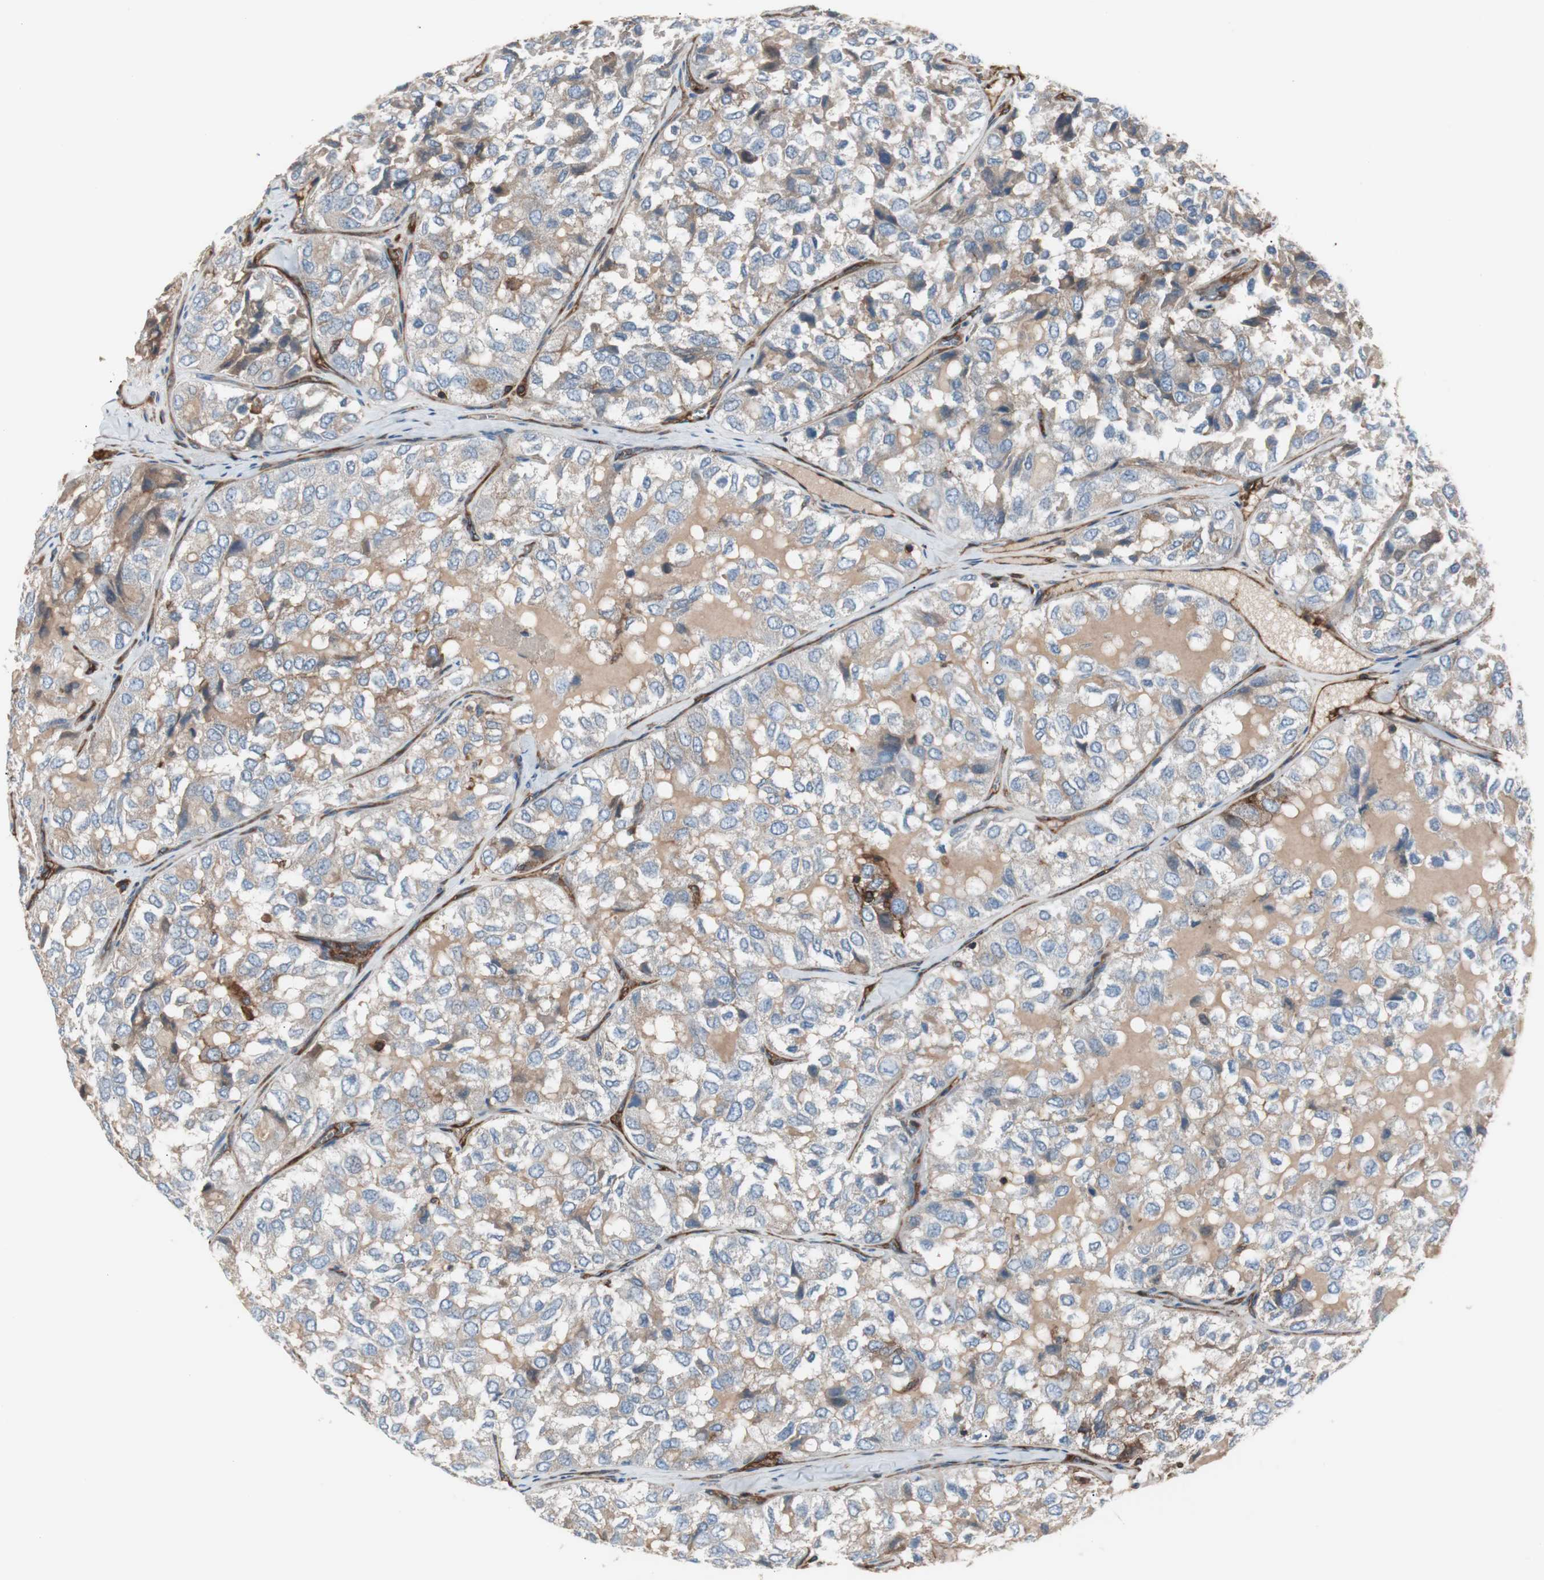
{"staining": {"intensity": "negative", "quantity": "none", "location": "none"}, "tissue": "thyroid cancer", "cell_type": "Tumor cells", "image_type": "cancer", "snomed": [{"axis": "morphology", "description": "Follicular adenoma carcinoma, NOS"}, {"axis": "topography", "description": "Thyroid gland"}], "caption": "A micrograph of thyroid cancer (follicular adenoma carcinoma) stained for a protein shows no brown staining in tumor cells.", "gene": "B2M", "patient": {"sex": "male", "age": 75}}